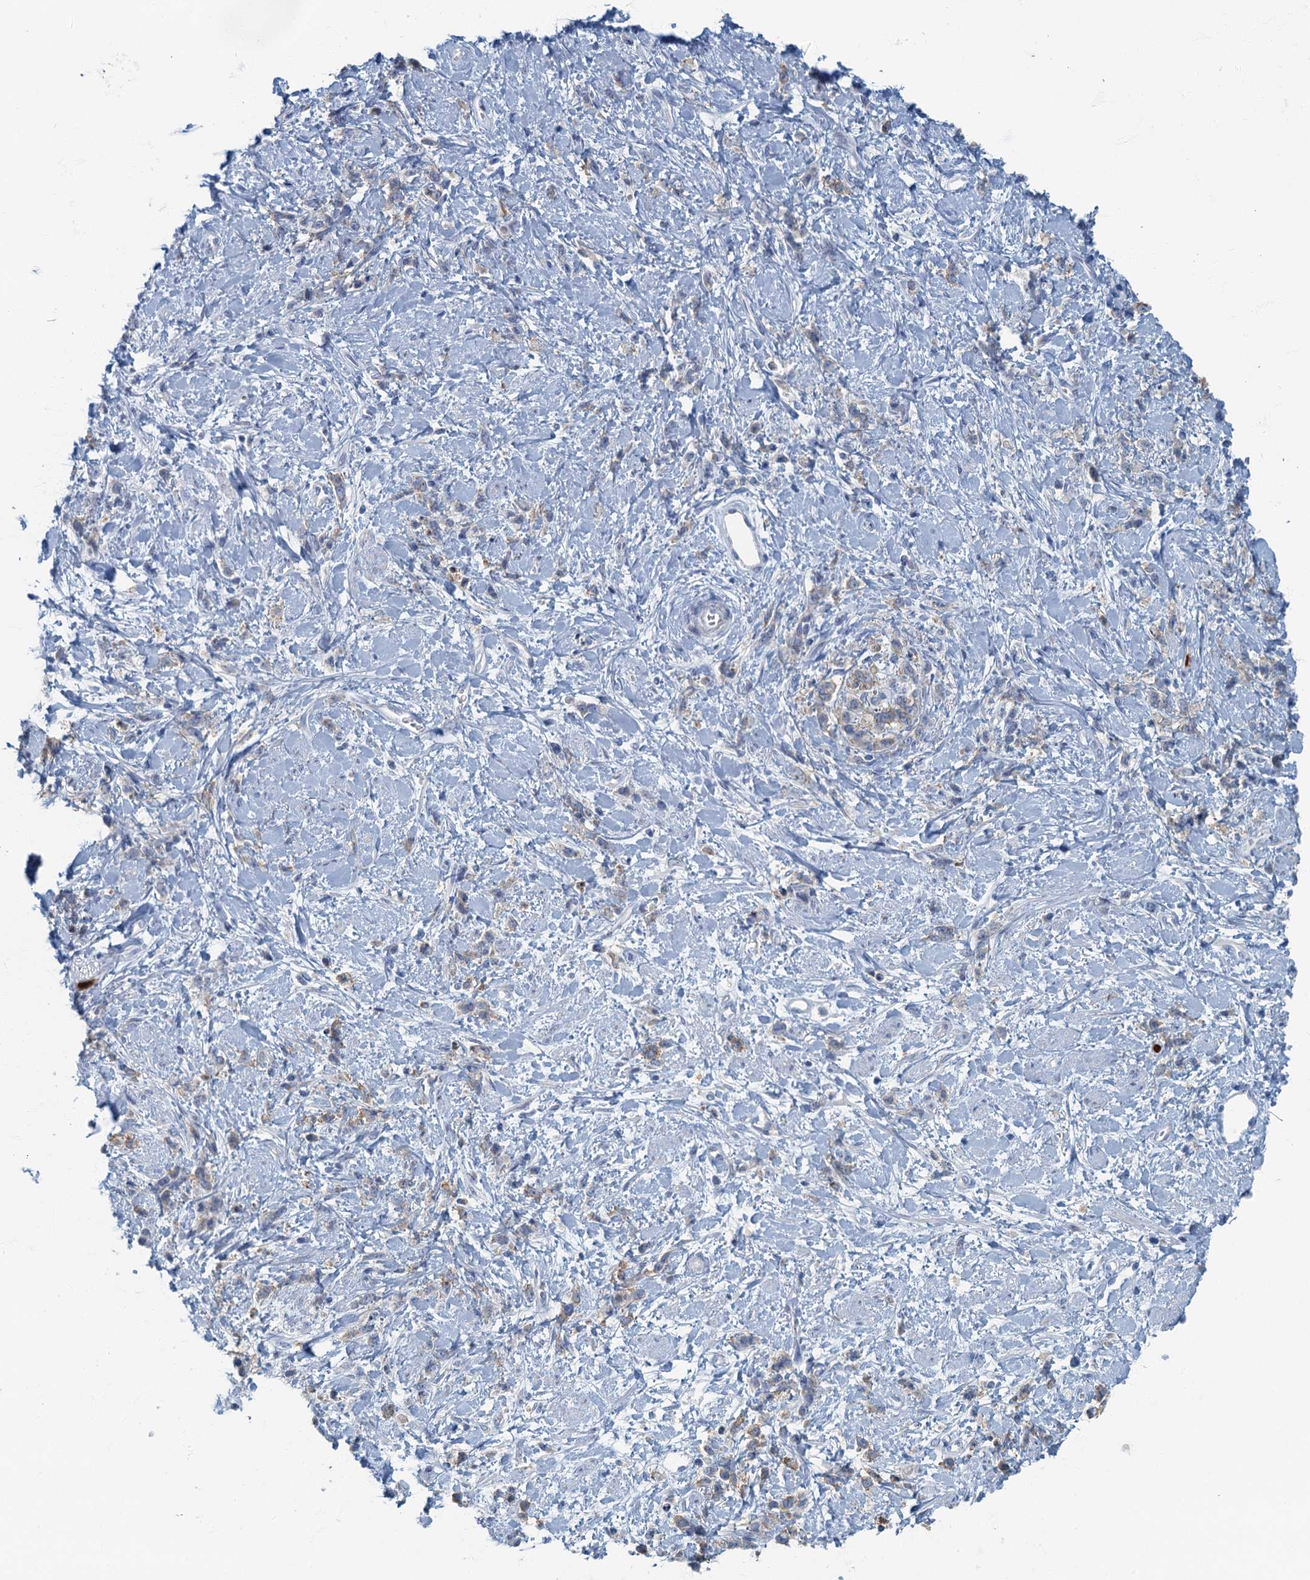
{"staining": {"intensity": "weak", "quantity": "25%-75%", "location": "cytoplasmic/membranous"}, "tissue": "stomach cancer", "cell_type": "Tumor cells", "image_type": "cancer", "snomed": [{"axis": "morphology", "description": "Adenocarcinoma, NOS"}, {"axis": "topography", "description": "Stomach"}], "caption": "Stomach adenocarcinoma tissue demonstrates weak cytoplasmic/membranous expression in about 25%-75% of tumor cells, visualized by immunohistochemistry. (Brightfield microscopy of DAB IHC at high magnification).", "gene": "ANKDD1A", "patient": {"sex": "female", "age": 60}}